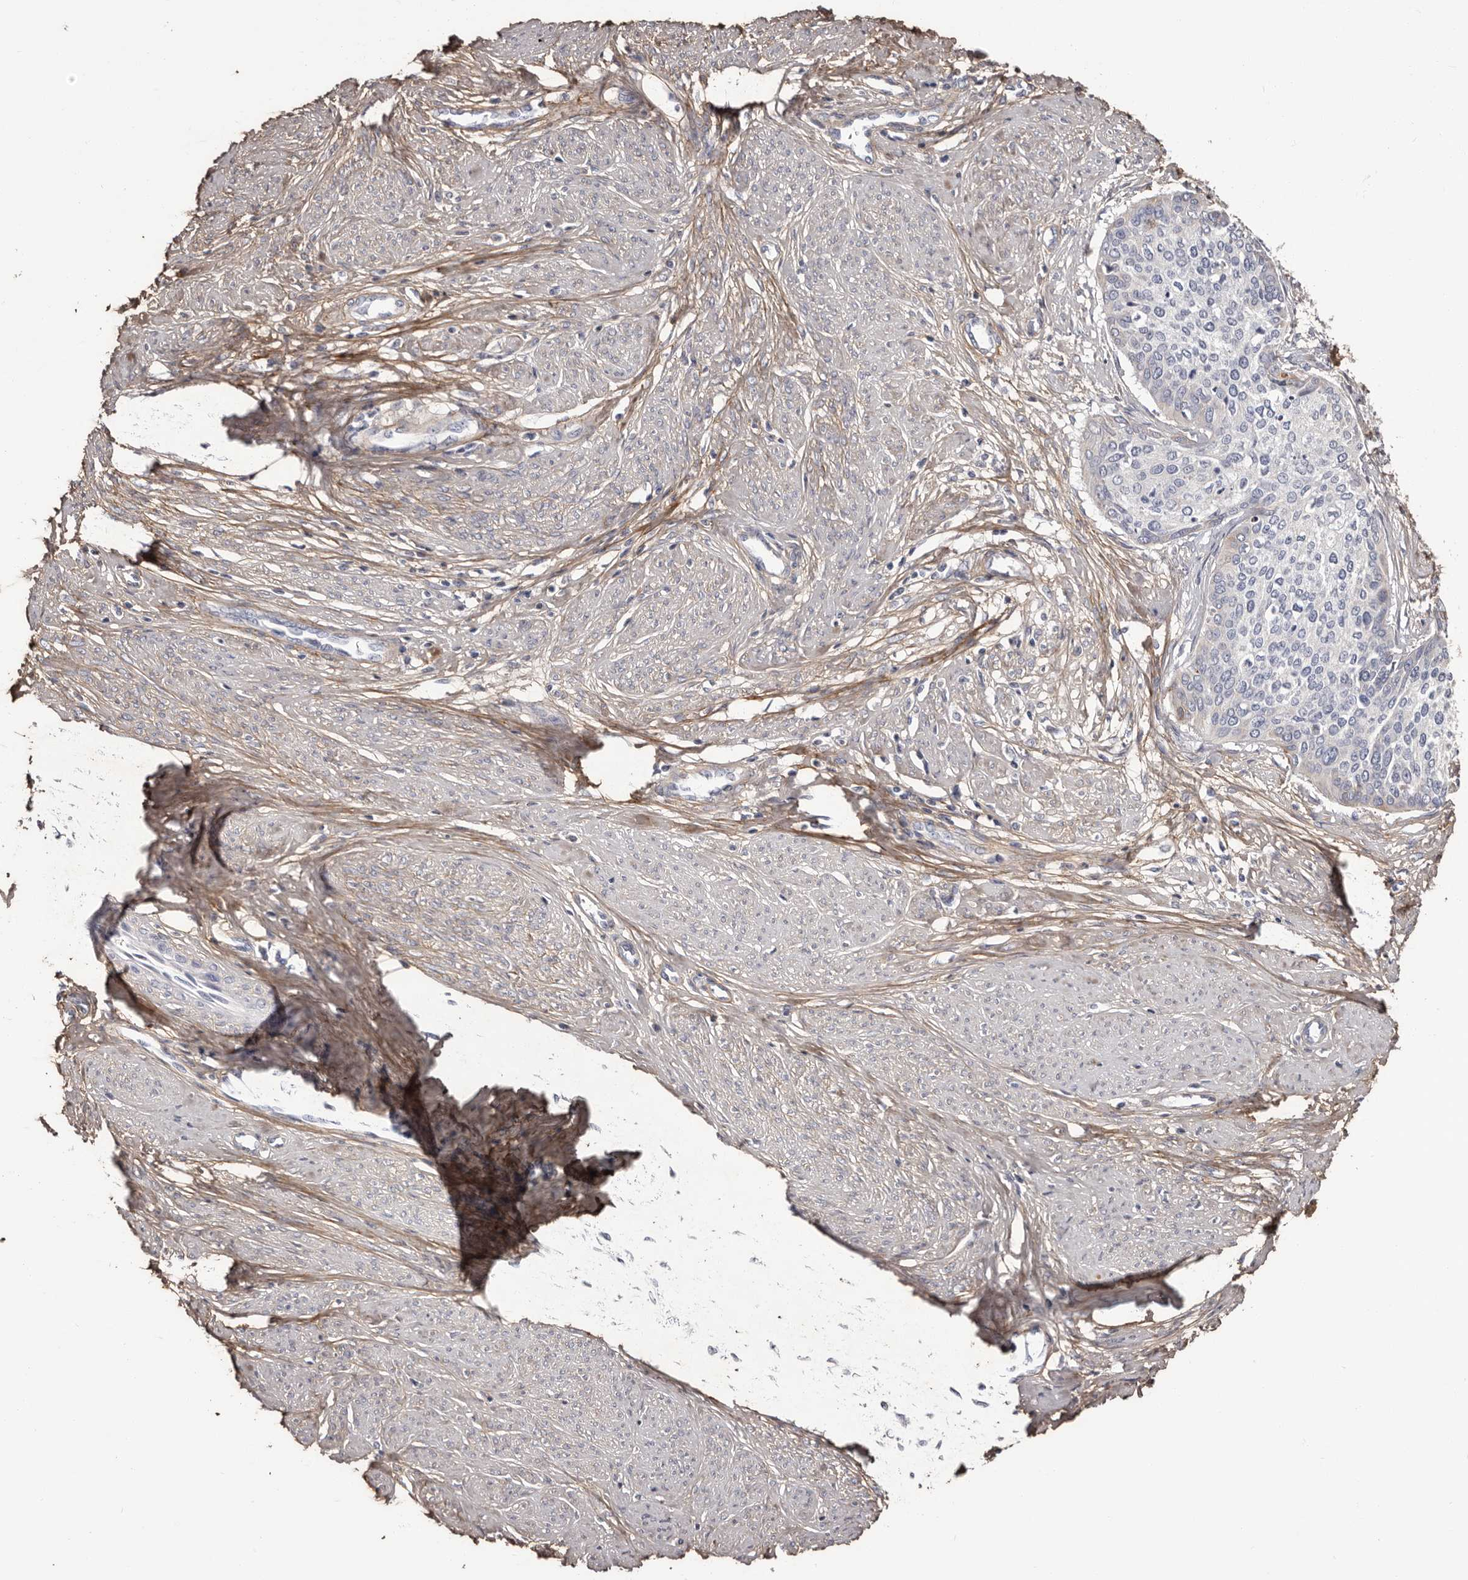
{"staining": {"intensity": "negative", "quantity": "none", "location": "none"}, "tissue": "cervical cancer", "cell_type": "Tumor cells", "image_type": "cancer", "snomed": [{"axis": "morphology", "description": "Squamous cell carcinoma, NOS"}, {"axis": "topography", "description": "Cervix"}], "caption": "Immunohistochemistry image of neoplastic tissue: human cervical cancer stained with DAB (3,3'-diaminobenzidine) exhibits no significant protein staining in tumor cells.", "gene": "COL6A1", "patient": {"sex": "female", "age": 37}}